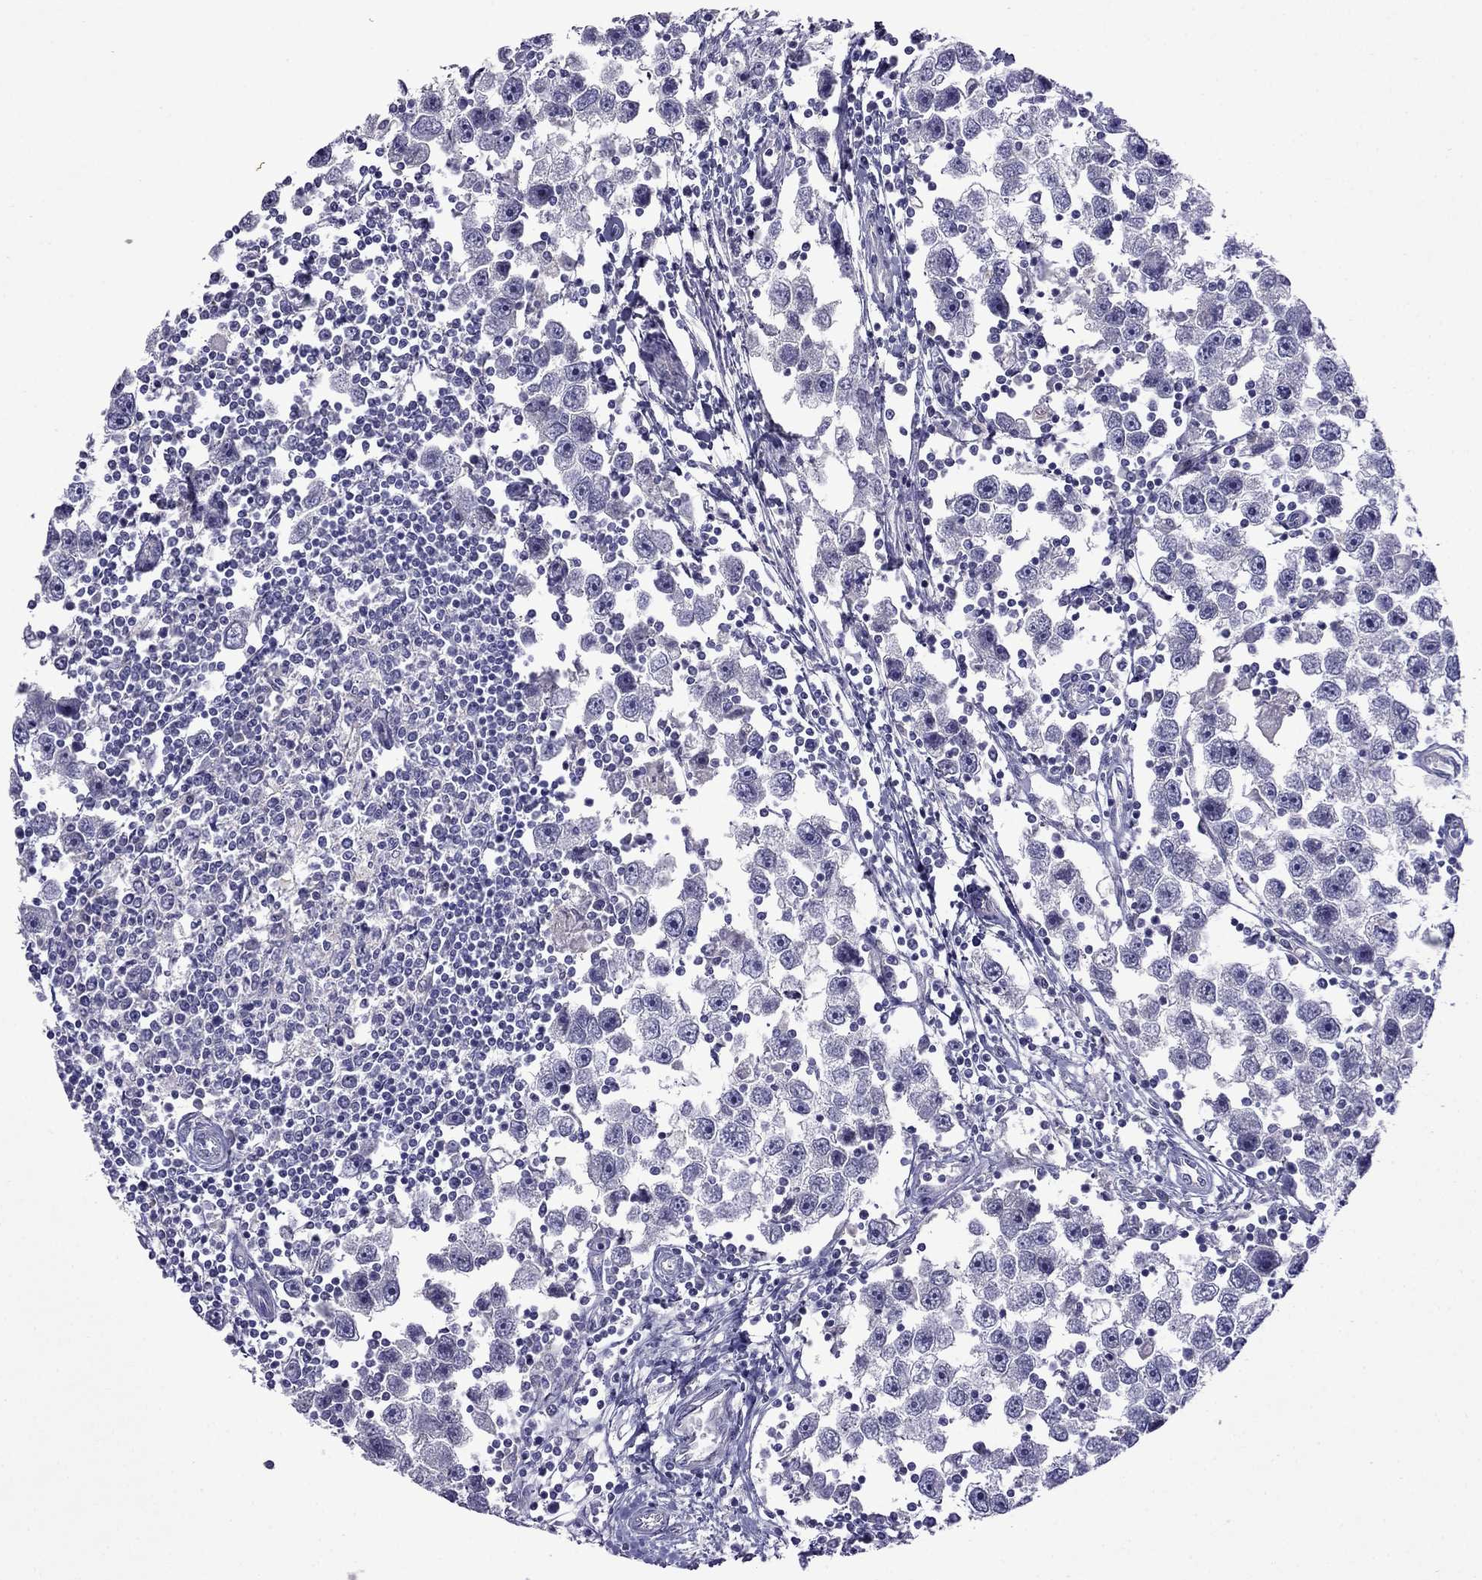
{"staining": {"intensity": "negative", "quantity": "none", "location": "none"}, "tissue": "testis cancer", "cell_type": "Tumor cells", "image_type": "cancer", "snomed": [{"axis": "morphology", "description": "Seminoma, NOS"}, {"axis": "topography", "description": "Testis"}], "caption": "Testis cancer (seminoma) was stained to show a protein in brown. There is no significant expression in tumor cells. (DAB (3,3'-diaminobenzidine) immunohistochemistry (IHC) visualized using brightfield microscopy, high magnification).", "gene": "AQP9", "patient": {"sex": "male", "age": 30}}